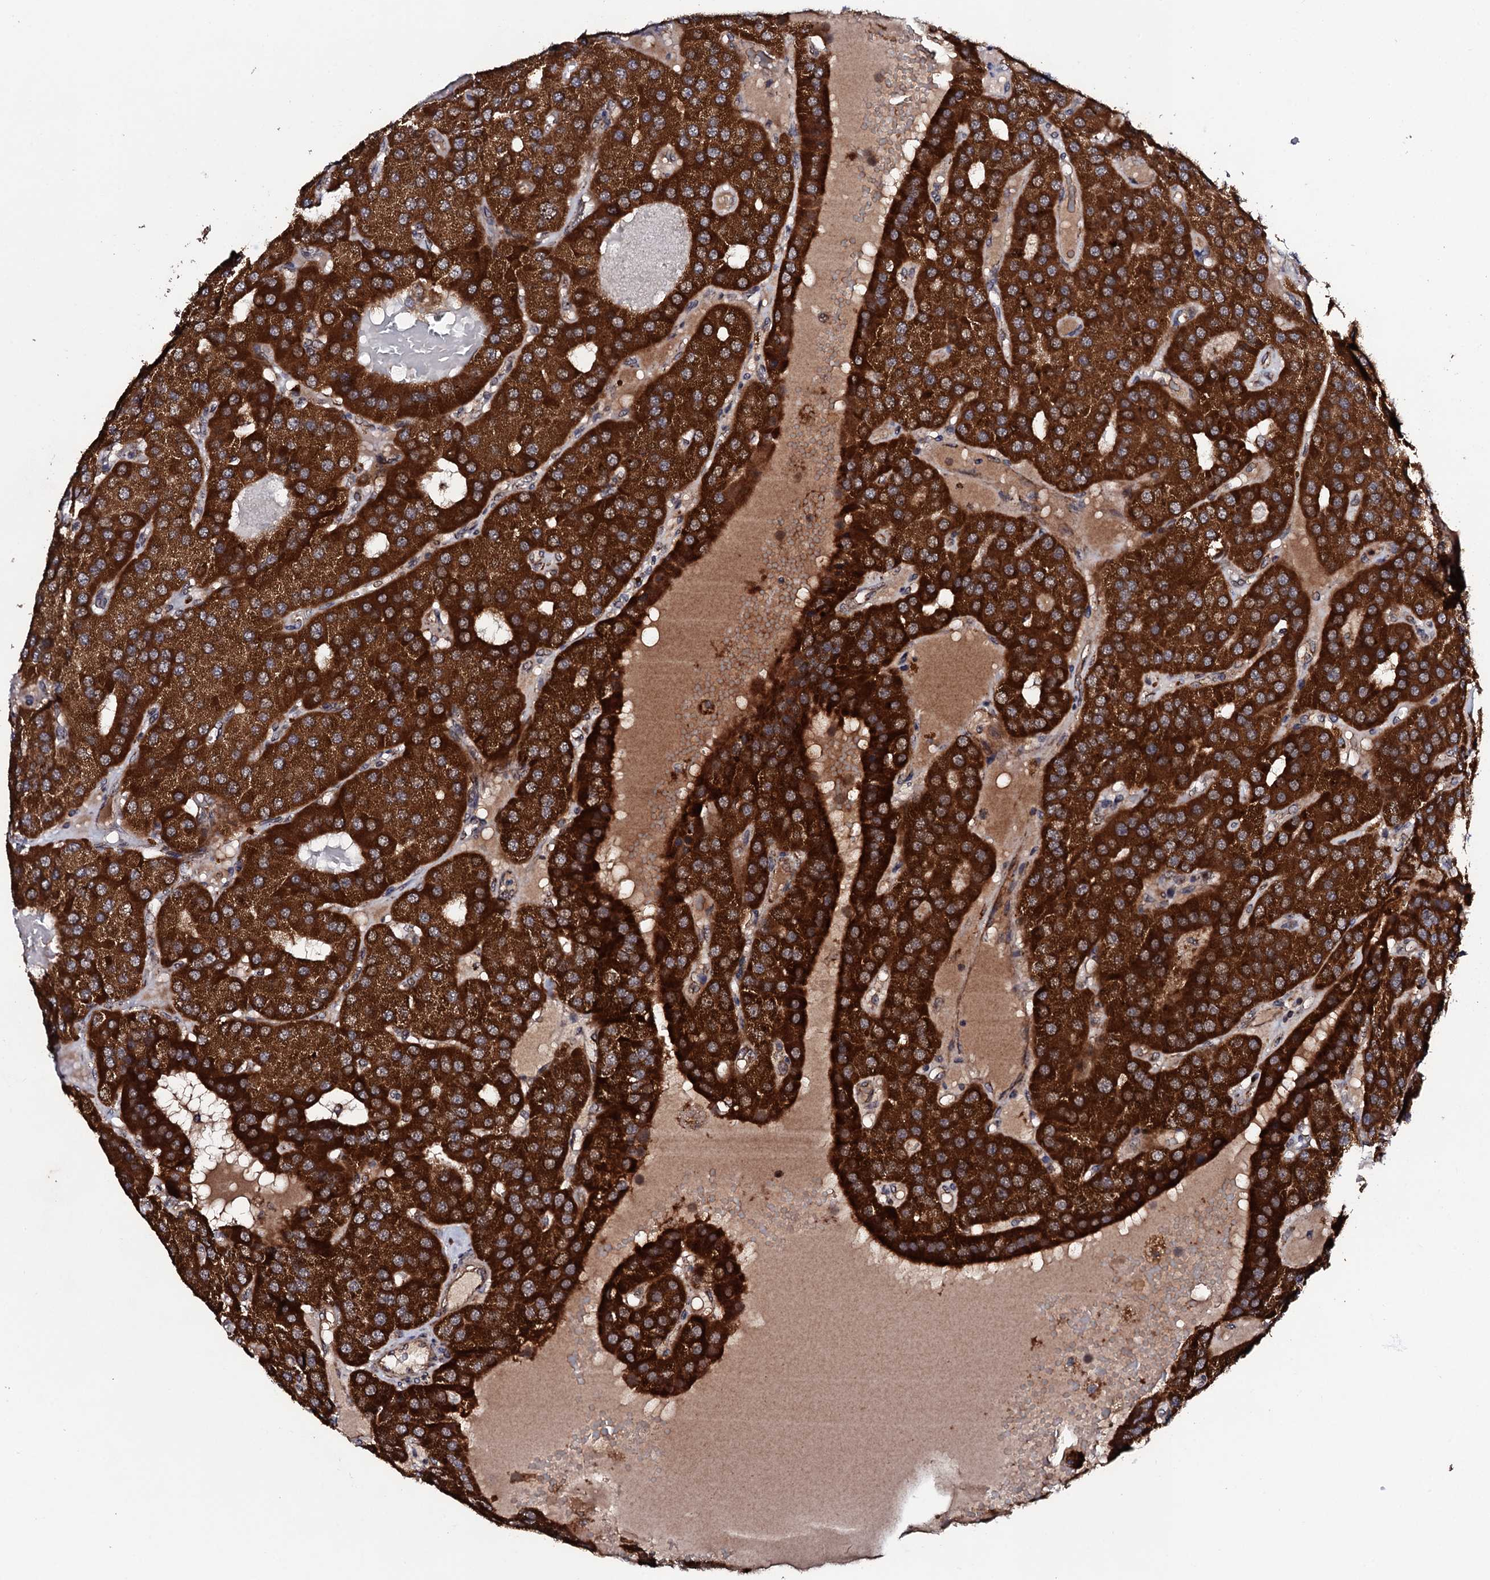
{"staining": {"intensity": "strong", "quantity": ">75%", "location": "cytoplasmic/membranous"}, "tissue": "parathyroid gland", "cell_type": "Glandular cells", "image_type": "normal", "snomed": [{"axis": "morphology", "description": "Normal tissue, NOS"}, {"axis": "morphology", "description": "Adenoma, NOS"}, {"axis": "topography", "description": "Parathyroid gland"}], "caption": "IHC photomicrograph of benign human parathyroid gland stained for a protein (brown), which exhibits high levels of strong cytoplasmic/membranous positivity in approximately >75% of glandular cells.", "gene": "MTIF3", "patient": {"sex": "female", "age": 86}}